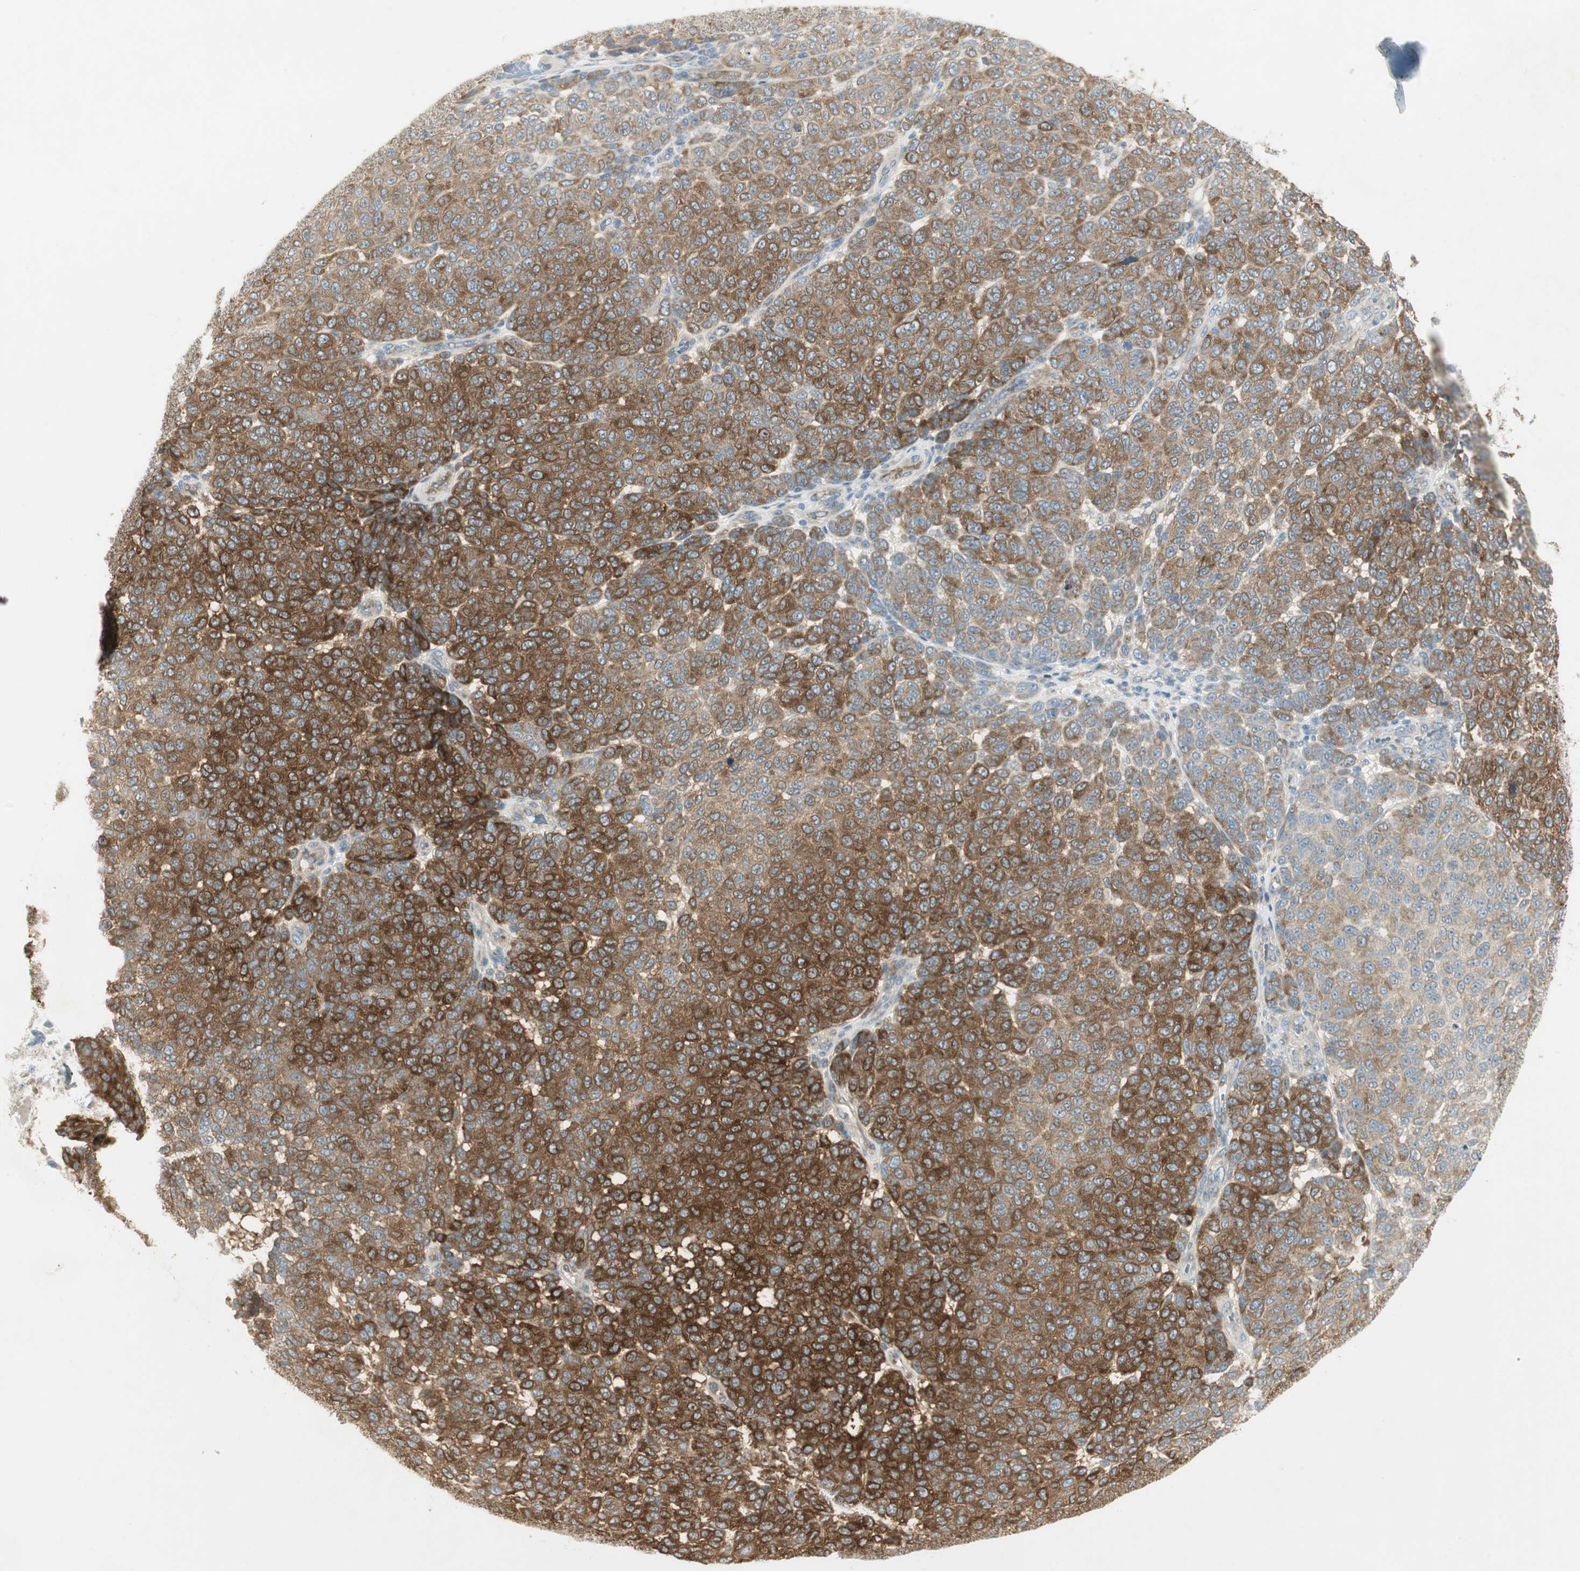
{"staining": {"intensity": "strong", "quantity": ">75%", "location": "cytoplasmic/membranous"}, "tissue": "melanoma", "cell_type": "Tumor cells", "image_type": "cancer", "snomed": [{"axis": "morphology", "description": "Malignant melanoma, NOS"}, {"axis": "topography", "description": "Skin"}], "caption": "IHC staining of melanoma, which exhibits high levels of strong cytoplasmic/membranous positivity in approximately >75% of tumor cells indicating strong cytoplasmic/membranous protein staining. The staining was performed using DAB (3,3'-diaminobenzidine) (brown) for protein detection and nuclei were counterstained in hematoxylin (blue).", "gene": "STON1-GTF2A1L", "patient": {"sex": "male", "age": 59}}